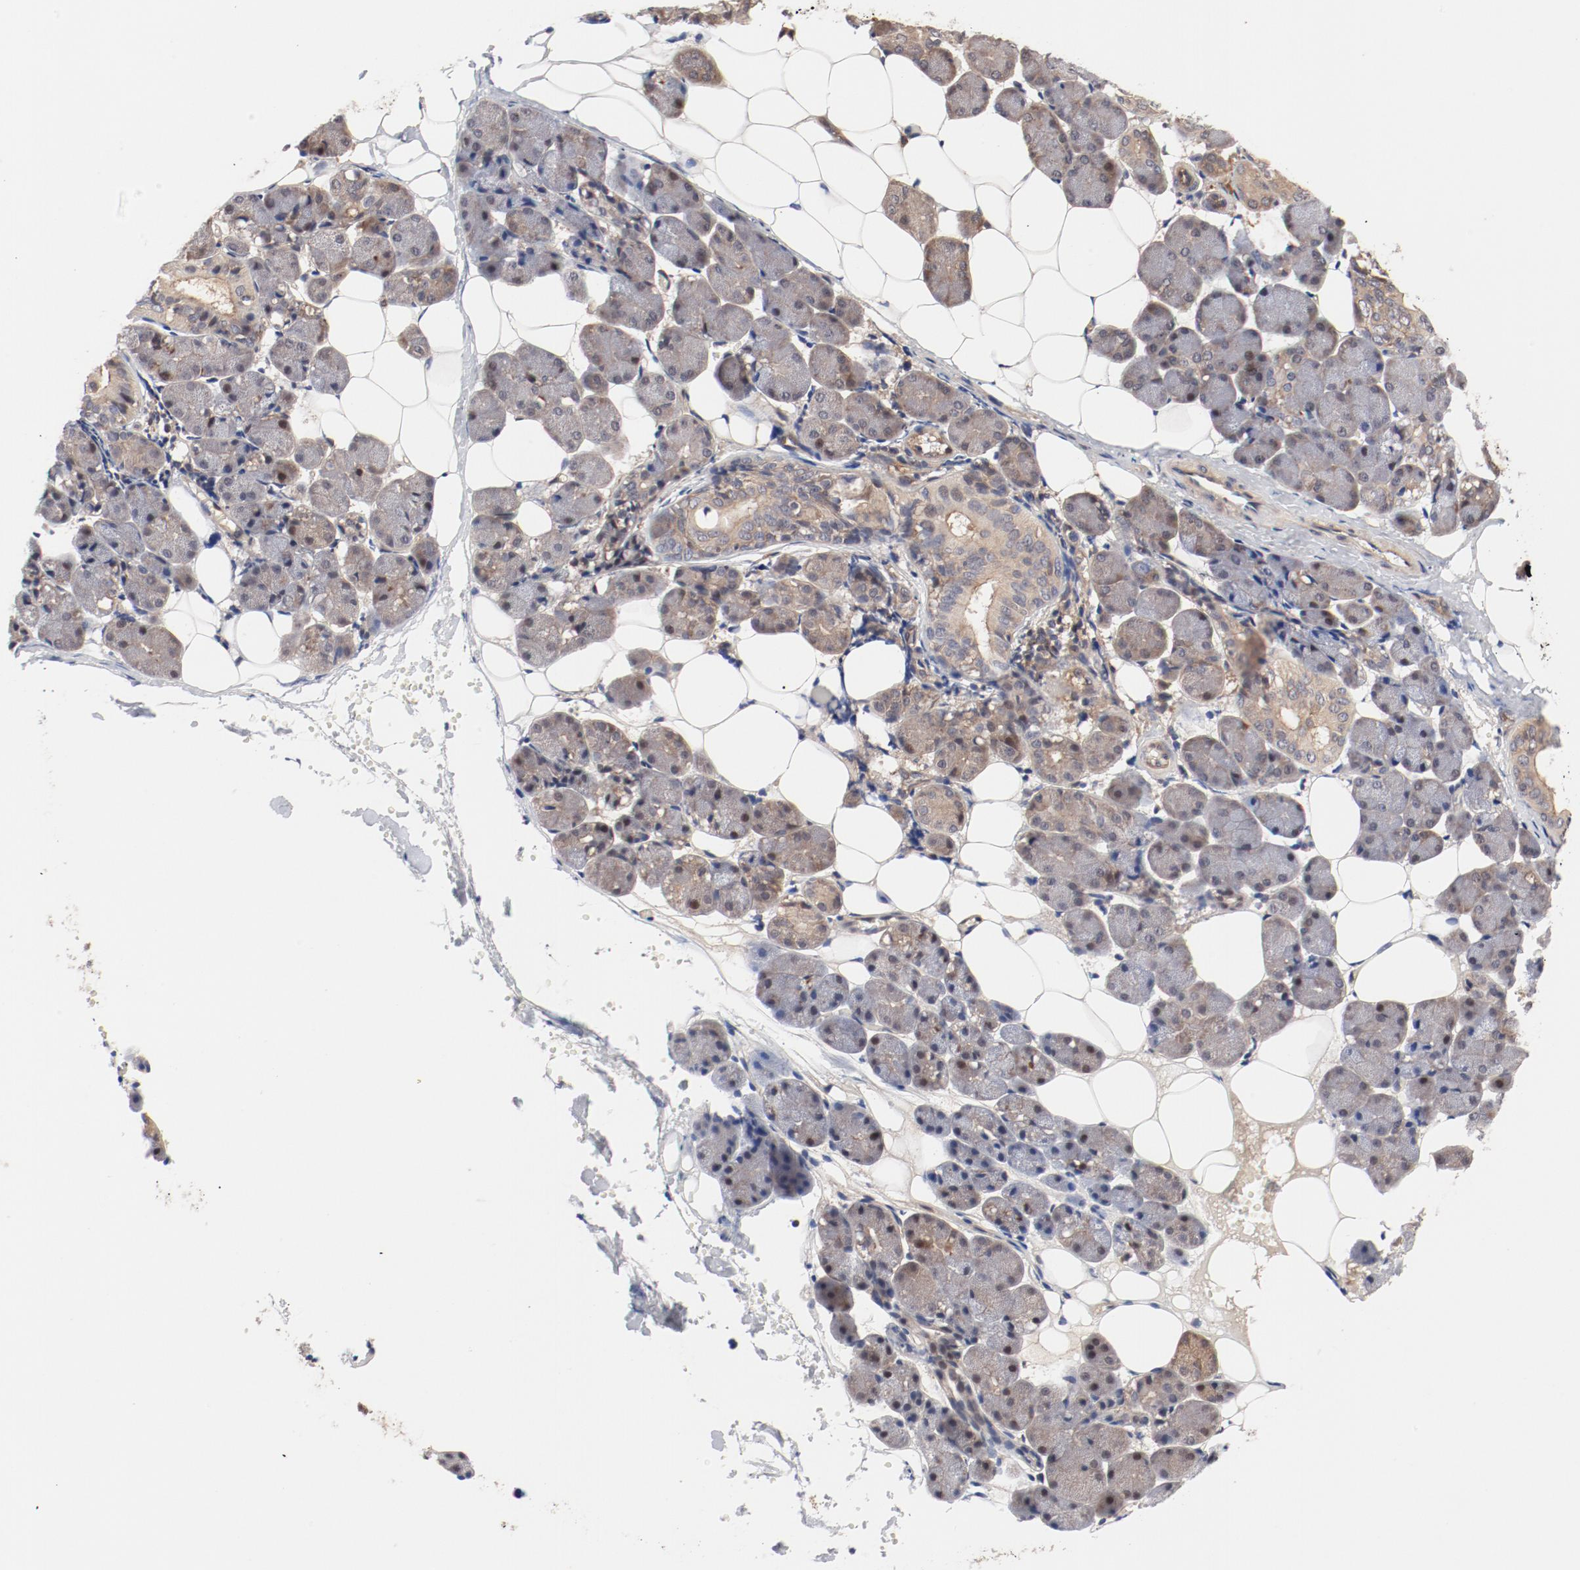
{"staining": {"intensity": "weak", "quantity": "<25%", "location": "cytoplasmic/membranous"}, "tissue": "salivary gland", "cell_type": "Glandular cells", "image_type": "normal", "snomed": [{"axis": "morphology", "description": "Normal tissue, NOS"}, {"axis": "morphology", "description": "Adenoma, NOS"}, {"axis": "topography", "description": "Salivary gland"}], "caption": "Human salivary gland stained for a protein using immunohistochemistry displays no positivity in glandular cells.", "gene": "PITPNM2", "patient": {"sex": "female", "age": 32}}